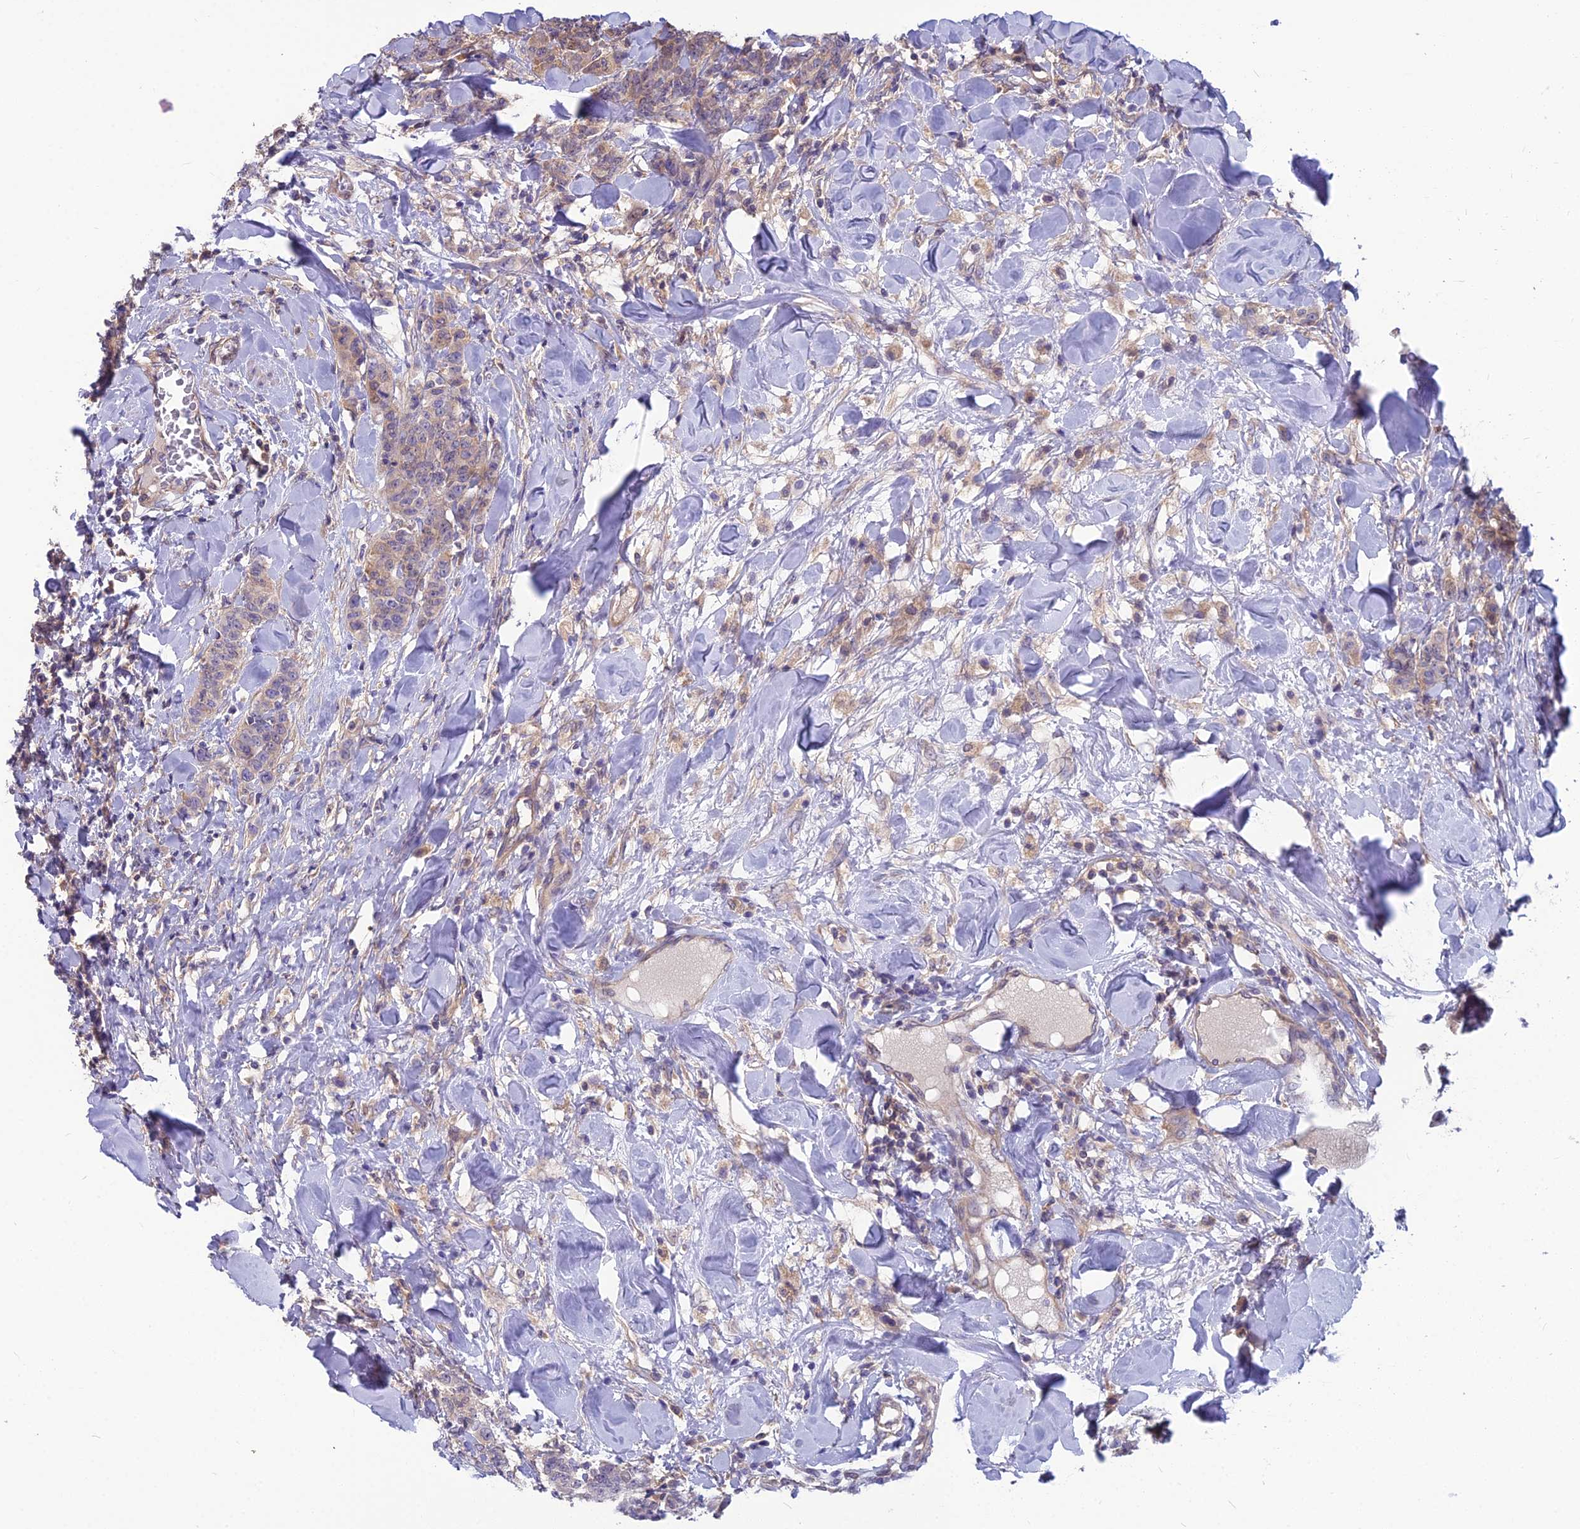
{"staining": {"intensity": "weak", "quantity": "25%-75%", "location": "cytoplasmic/membranous"}, "tissue": "breast cancer", "cell_type": "Tumor cells", "image_type": "cancer", "snomed": [{"axis": "morphology", "description": "Duct carcinoma"}, {"axis": "topography", "description": "Breast"}], "caption": "Protein expression analysis of breast infiltrating ductal carcinoma displays weak cytoplasmic/membranous expression in about 25%-75% of tumor cells. (brown staining indicates protein expression, while blue staining denotes nuclei).", "gene": "MVD", "patient": {"sex": "female", "age": 40}}